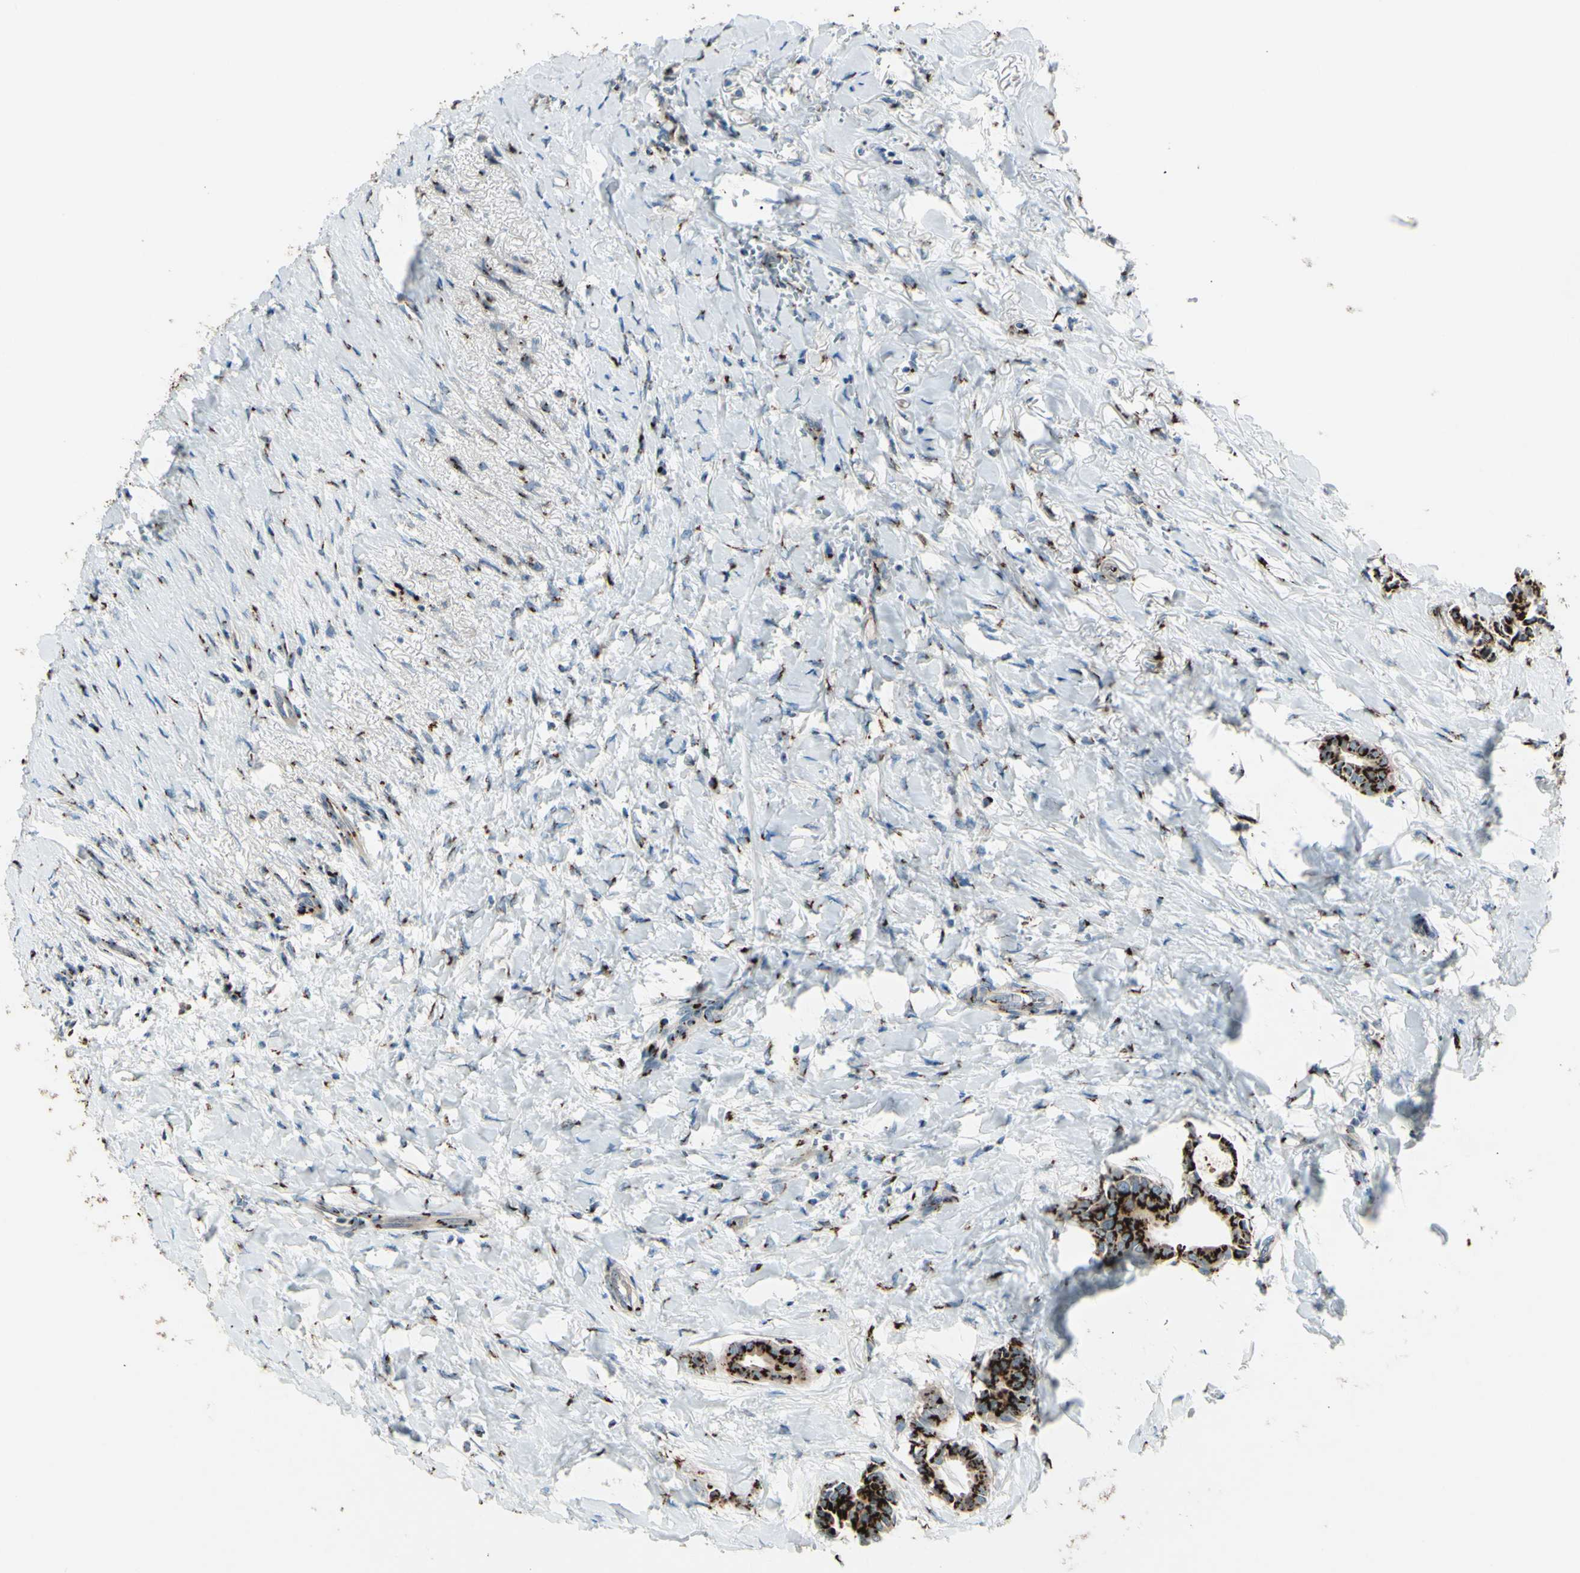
{"staining": {"intensity": "strong", "quantity": ">75%", "location": "cytoplasmic/membranous"}, "tissue": "head and neck cancer", "cell_type": "Tumor cells", "image_type": "cancer", "snomed": [{"axis": "morphology", "description": "Adenocarcinoma, NOS"}, {"axis": "topography", "description": "Salivary gland"}, {"axis": "topography", "description": "Head-Neck"}], "caption": "Head and neck adenocarcinoma stained with DAB immunohistochemistry (IHC) displays high levels of strong cytoplasmic/membranous expression in about >75% of tumor cells.", "gene": "BPNT2", "patient": {"sex": "female", "age": 59}}